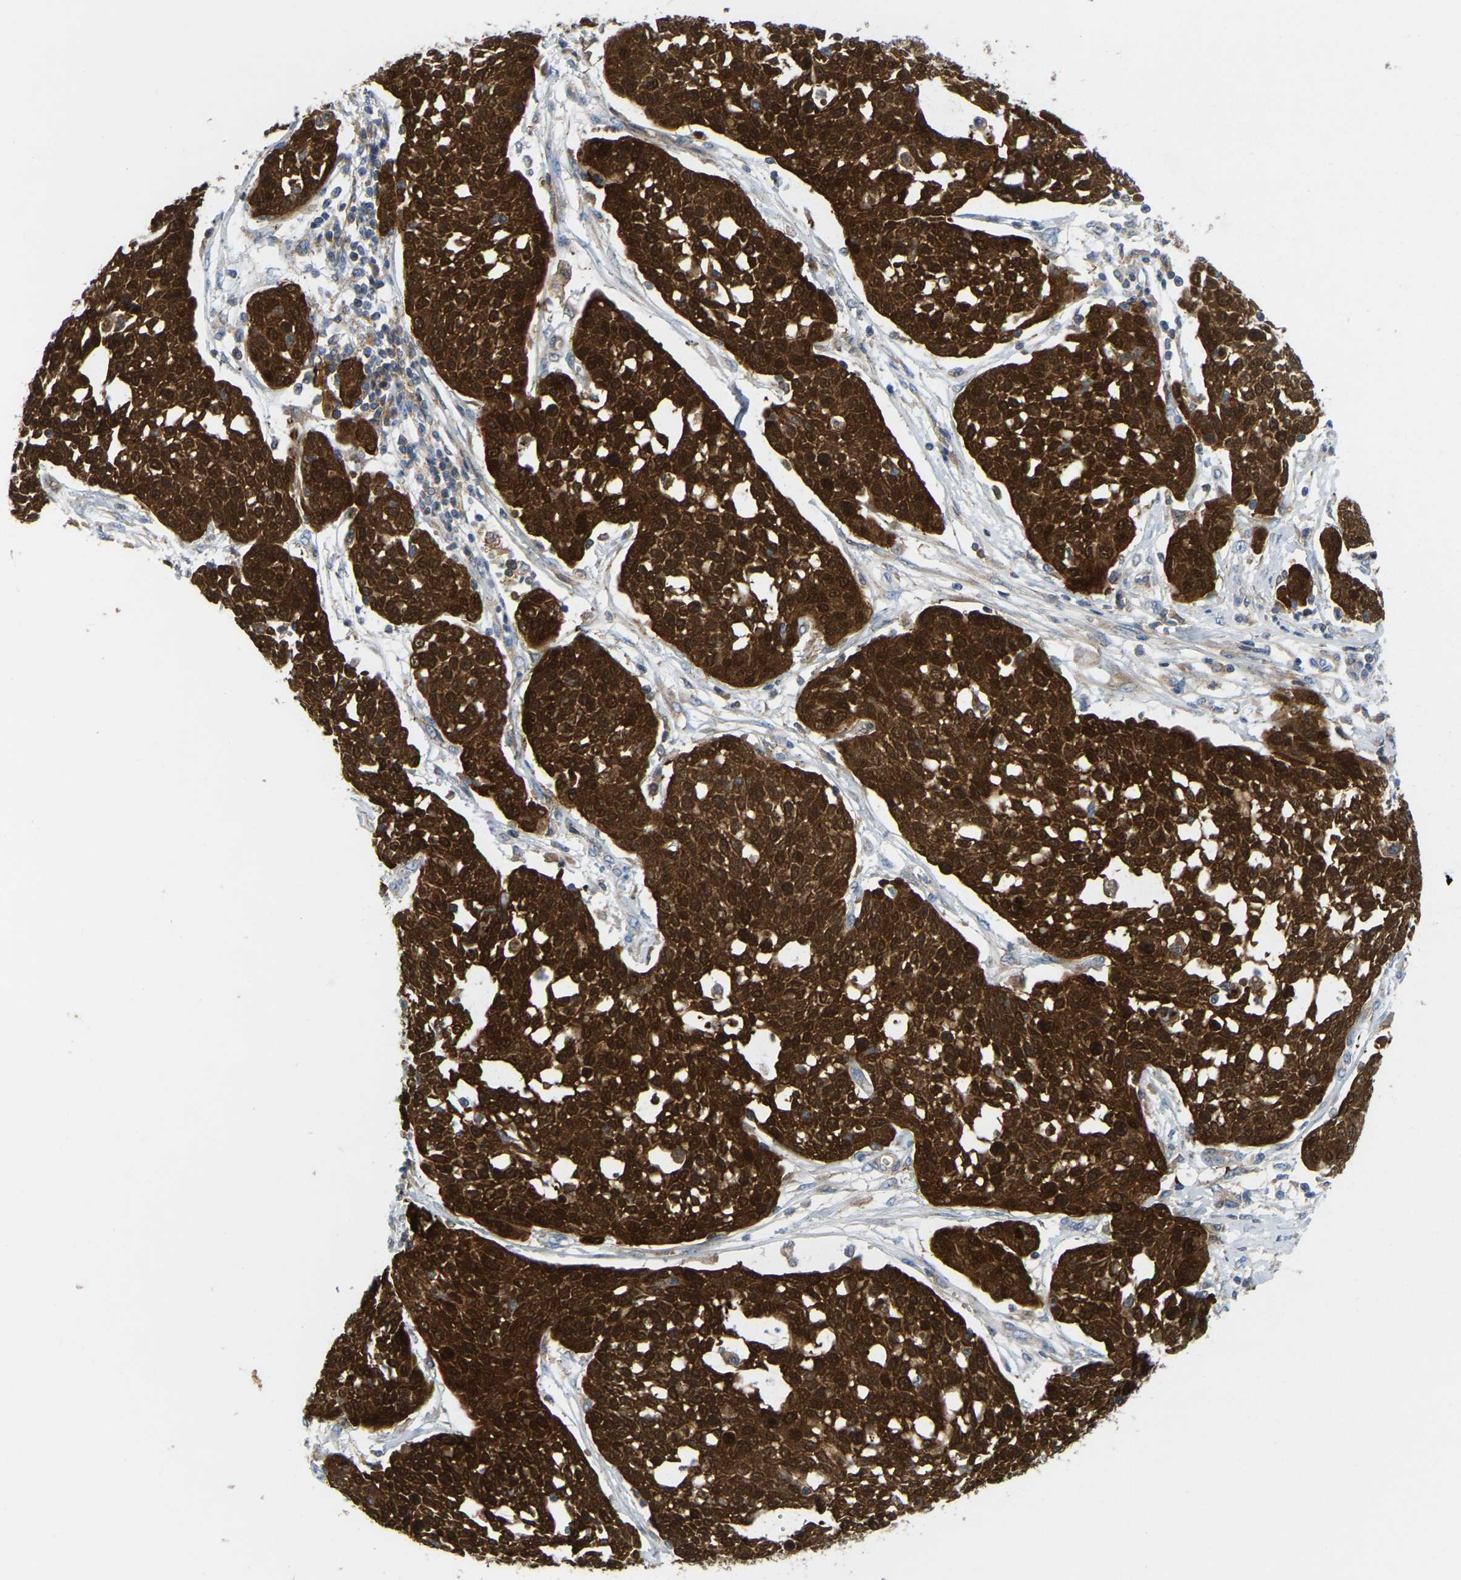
{"staining": {"intensity": "strong", "quantity": ">75%", "location": "cytoplasmic/membranous"}, "tissue": "cervical cancer", "cell_type": "Tumor cells", "image_type": "cancer", "snomed": [{"axis": "morphology", "description": "Squamous cell carcinoma, NOS"}, {"axis": "topography", "description": "Cervix"}], "caption": "This histopathology image demonstrates IHC staining of cervical cancer (squamous cell carcinoma), with high strong cytoplasmic/membranous staining in about >75% of tumor cells.", "gene": "SERPINB5", "patient": {"sex": "female", "age": 34}}